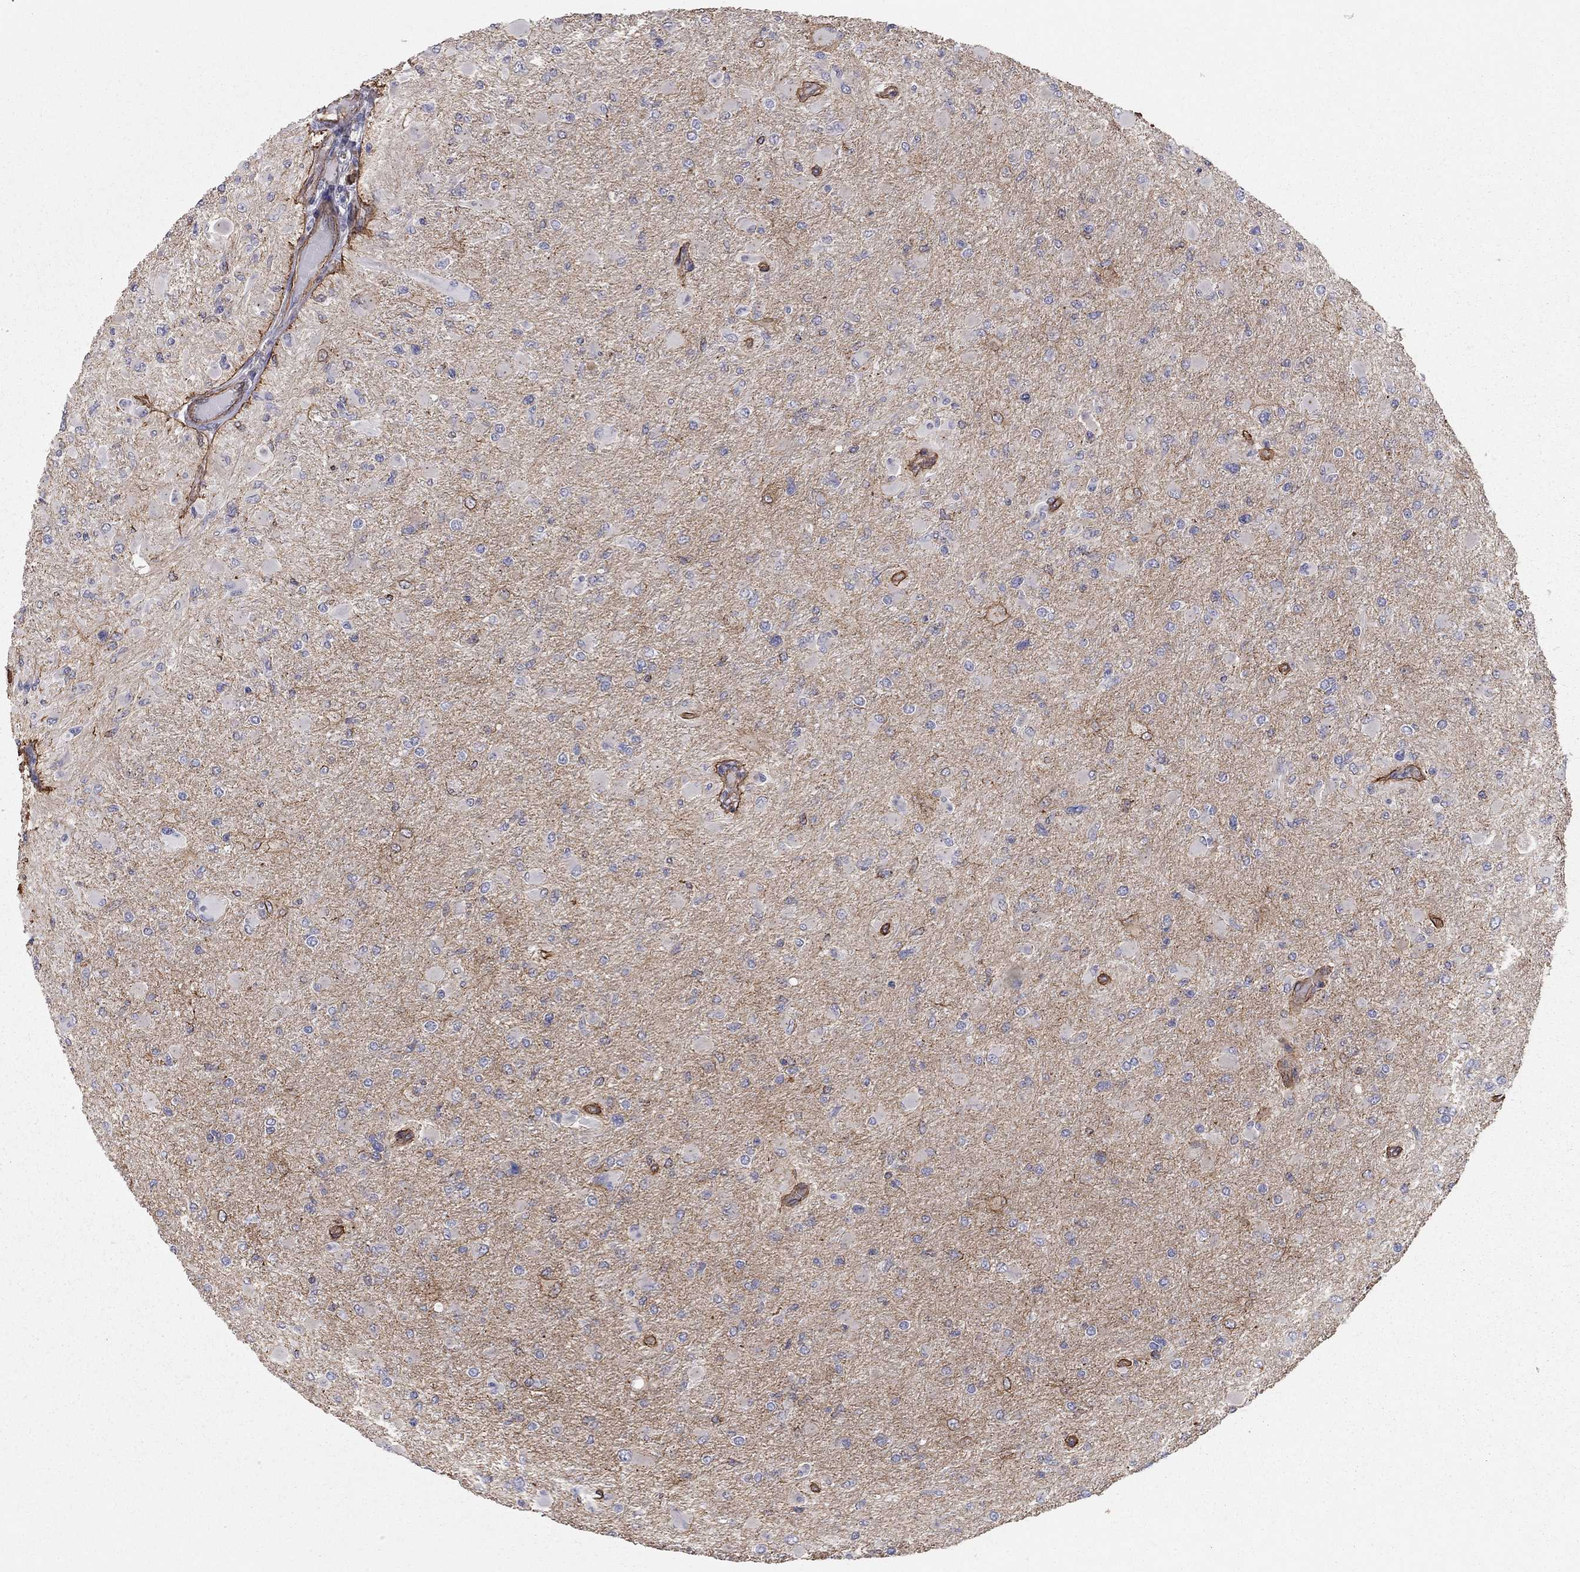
{"staining": {"intensity": "negative", "quantity": "none", "location": "none"}, "tissue": "glioma", "cell_type": "Tumor cells", "image_type": "cancer", "snomed": [{"axis": "morphology", "description": "Glioma, malignant, High grade"}, {"axis": "topography", "description": "Cerebral cortex"}], "caption": "A photomicrograph of glioma stained for a protein displays no brown staining in tumor cells.", "gene": "BICDL2", "patient": {"sex": "female", "age": 36}}